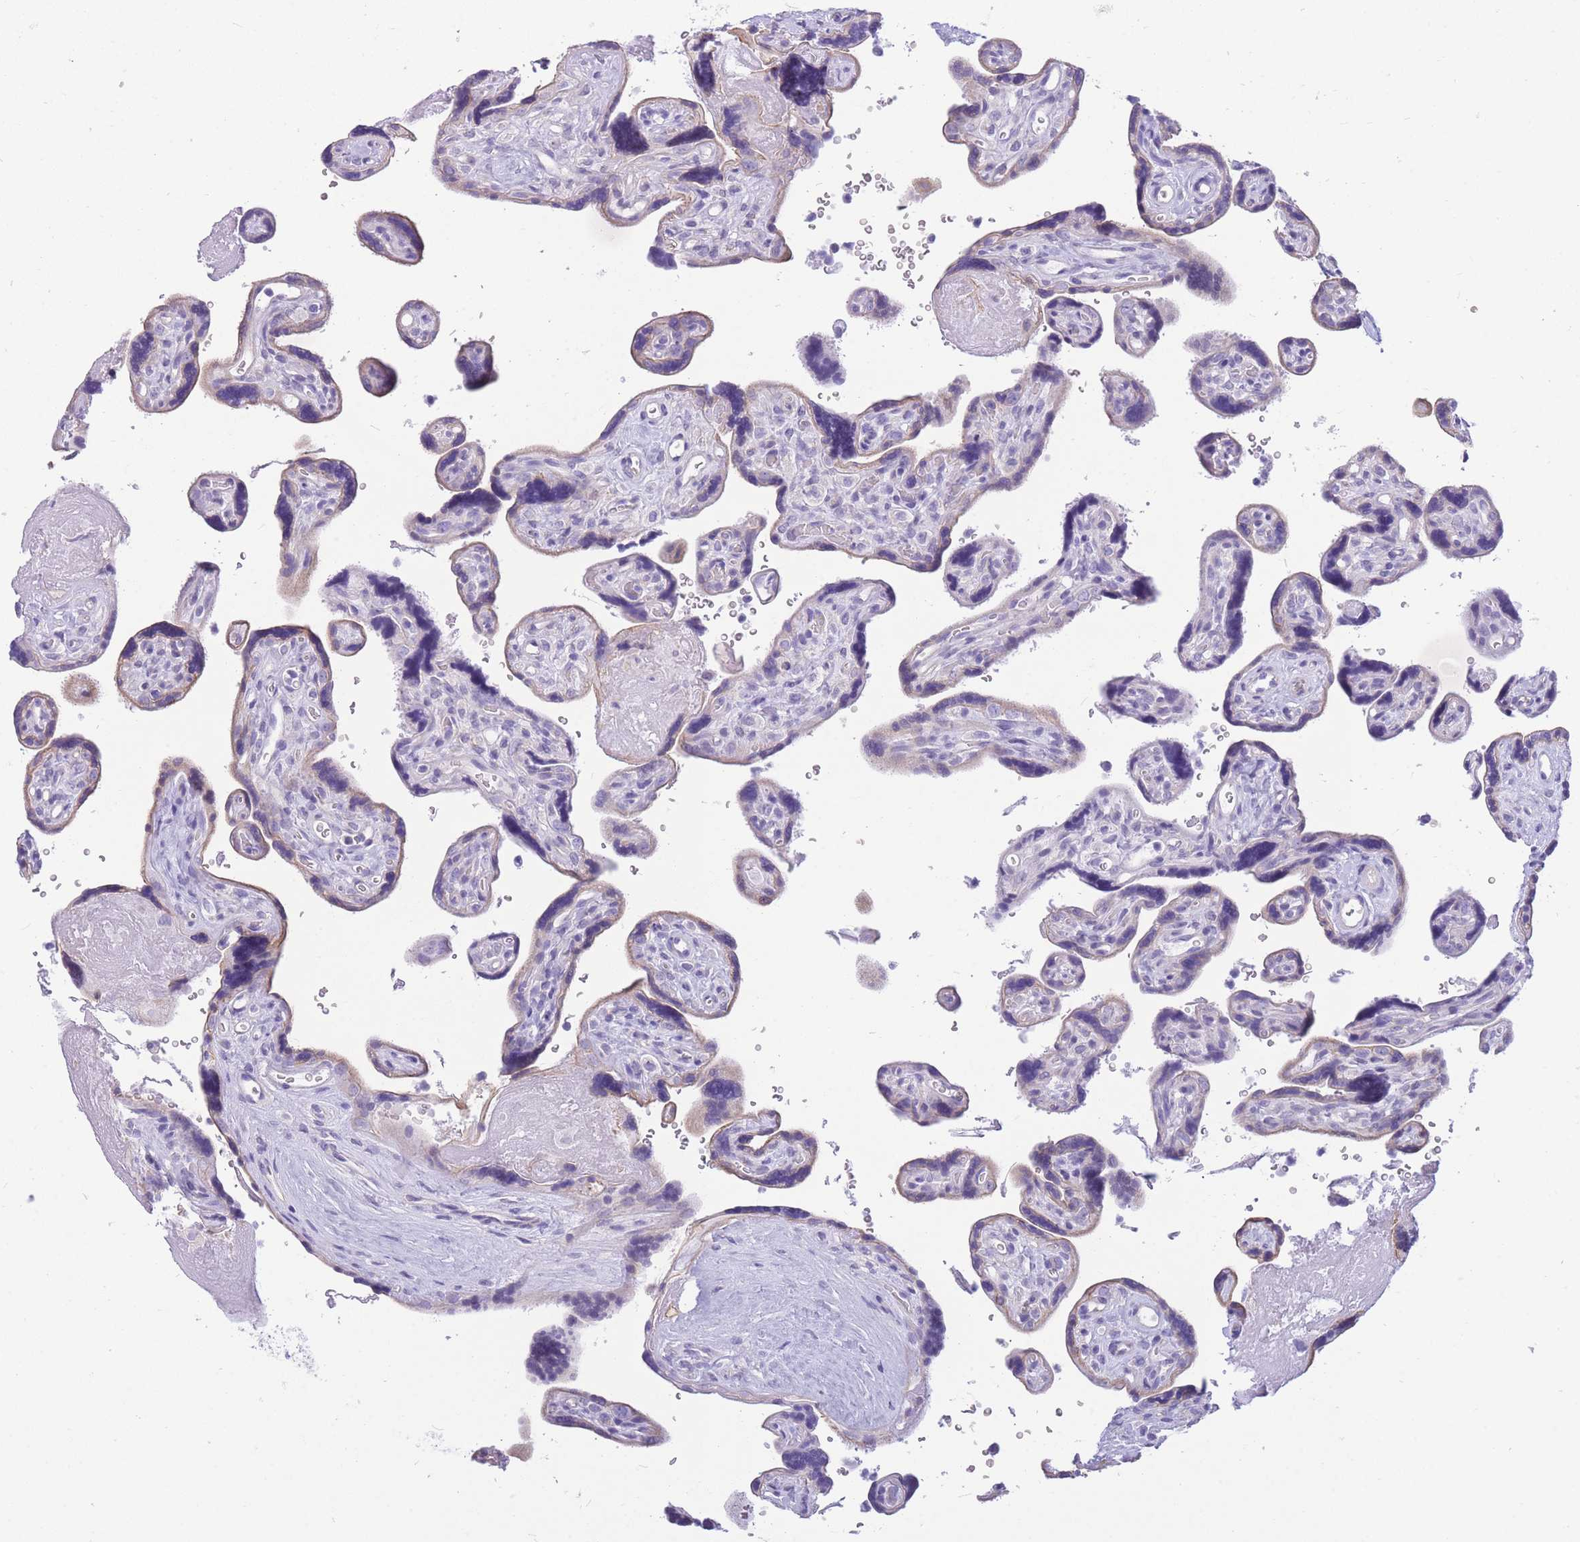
{"staining": {"intensity": "weak", "quantity": "<25%", "location": "cytoplasmic/membranous"}, "tissue": "placenta", "cell_type": "Decidual cells", "image_type": "normal", "snomed": [{"axis": "morphology", "description": "Normal tissue, NOS"}, {"axis": "topography", "description": "Placenta"}], "caption": "DAB (3,3'-diaminobenzidine) immunohistochemical staining of benign human placenta demonstrates no significant expression in decidual cells. (Brightfield microscopy of DAB immunohistochemistry at high magnification).", "gene": "ZNF311", "patient": {"sex": "female", "age": 39}}